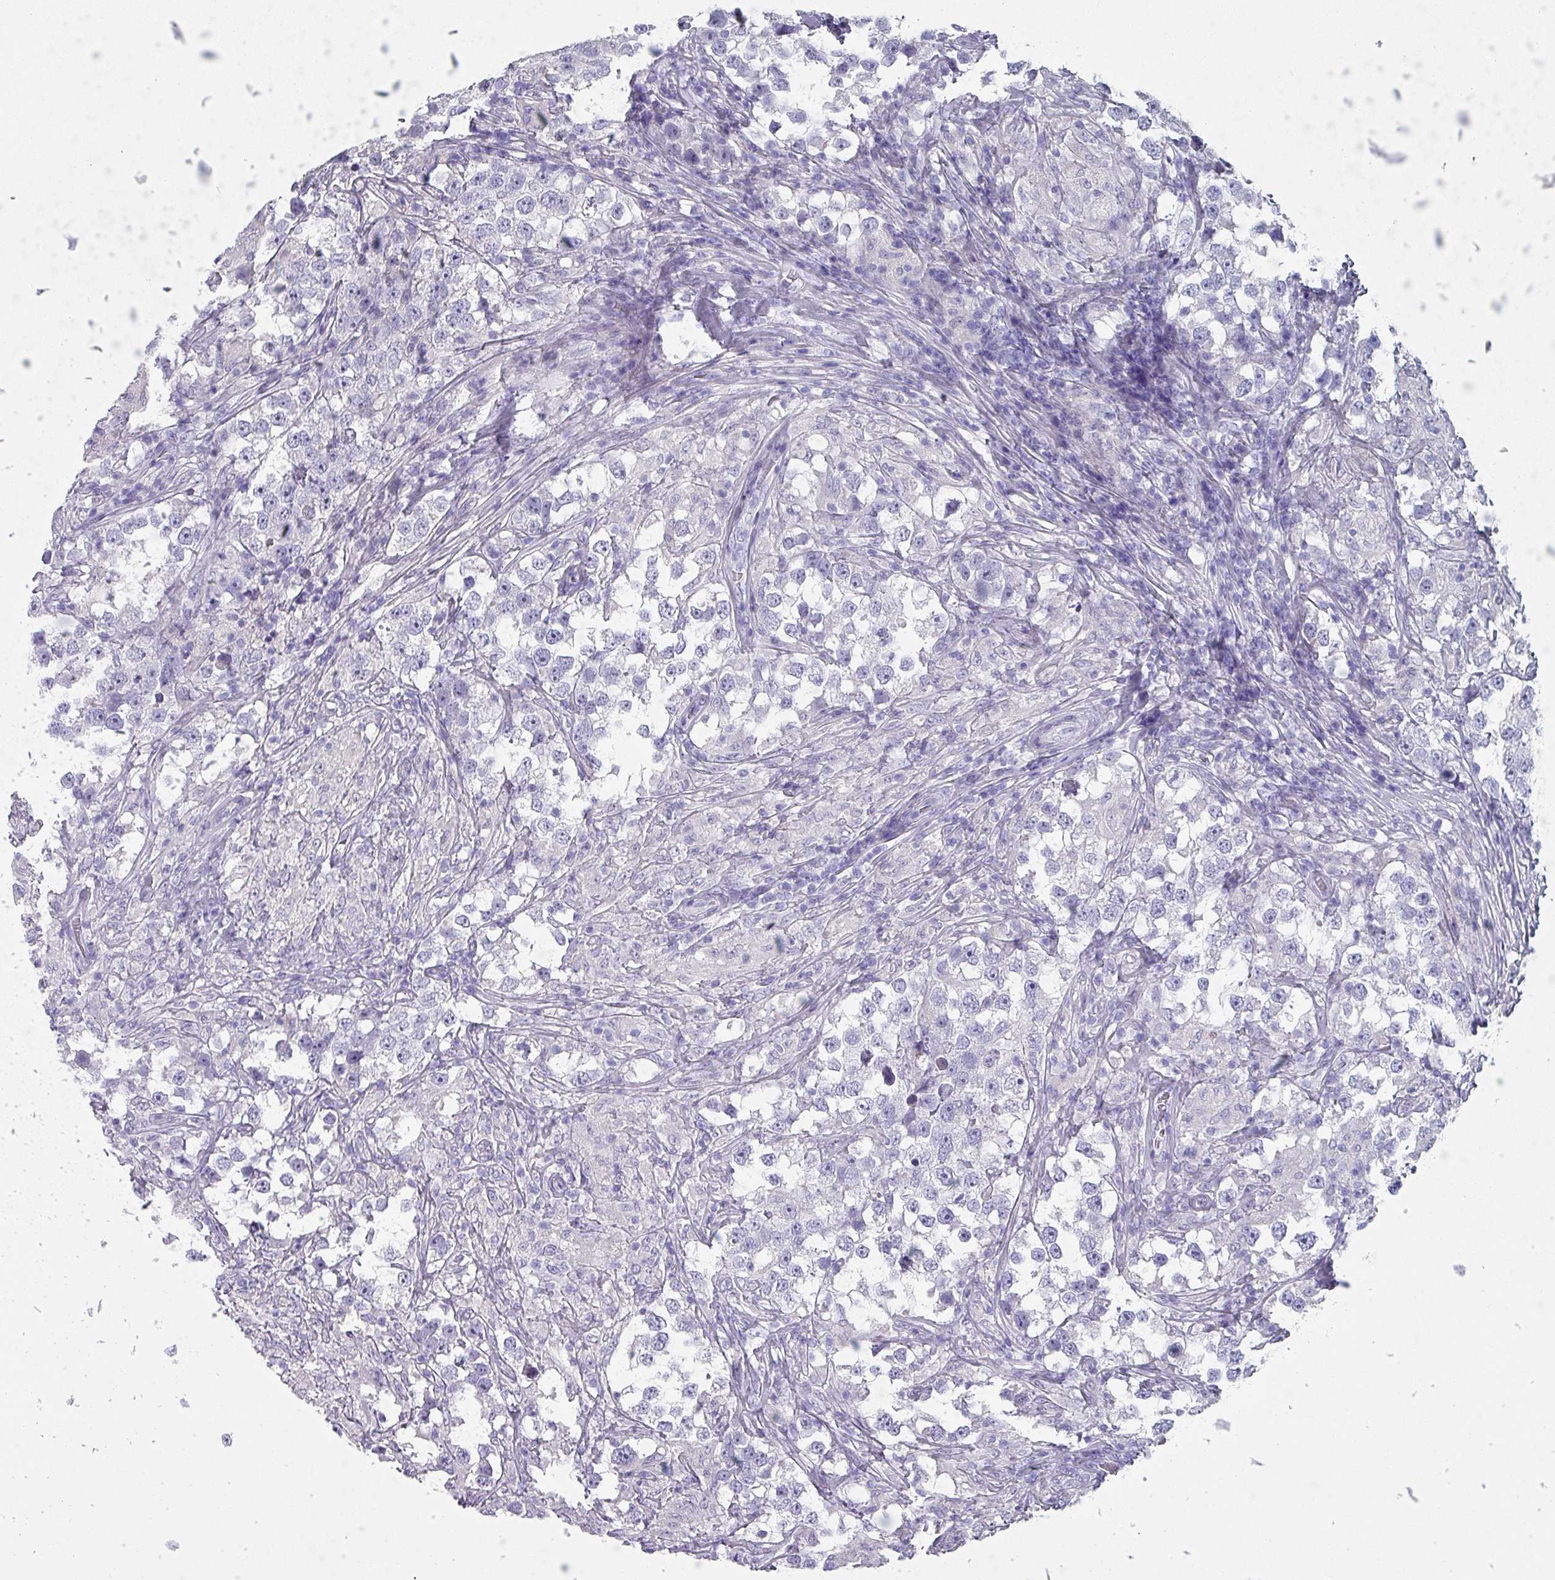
{"staining": {"intensity": "negative", "quantity": "none", "location": "none"}, "tissue": "testis cancer", "cell_type": "Tumor cells", "image_type": "cancer", "snomed": [{"axis": "morphology", "description": "Seminoma, NOS"}, {"axis": "topography", "description": "Testis"}], "caption": "This is a photomicrograph of IHC staining of testis cancer, which shows no positivity in tumor cells. (Brightfield microscopy of DAB (3,3'-diaminobenzidine) immunohistochemistry at high magnification).", "gene": "INS-IGF2", "patient": {"sex": "male", "age": 46}}